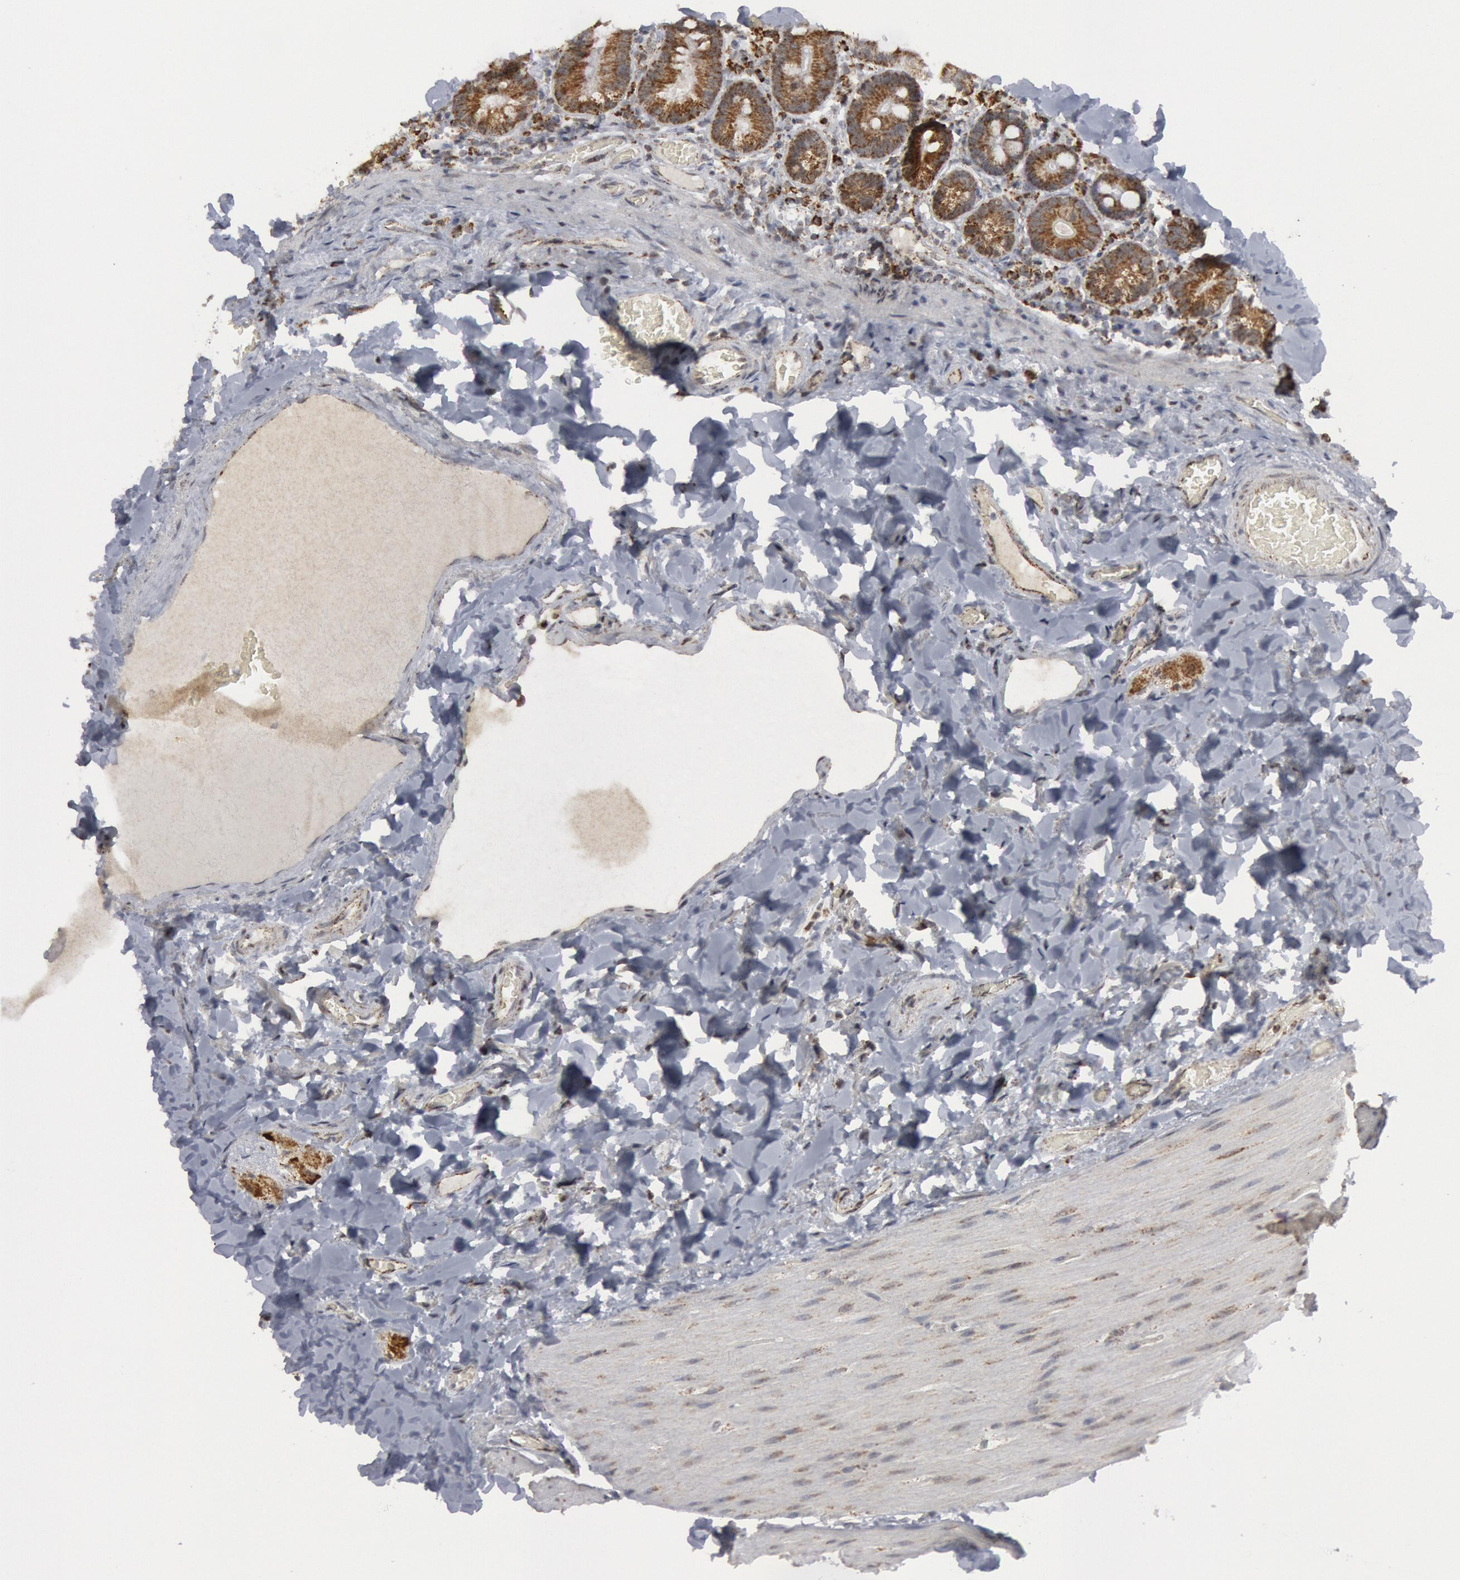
{"staining": {"intensity": "moderate", "quantity": ">75%", "location": "cytoplasmic/membranous"}, "tissue": "duodenum", "cell_type": "Glandular cells", "image_type": "normal", "snomed": [{"axis": "morphology", "description": "Normal tissue, NOS"}, {"axis": "topography", "description": "Duodenum"}], "caption": "Protein analysis of unremarkable duodenum demonstrates moderate cytoplasmic/membranous staining in about >75% of glandular cells.", "gene": "CASP9", "patient": {"sex": "male", "age": 66}}